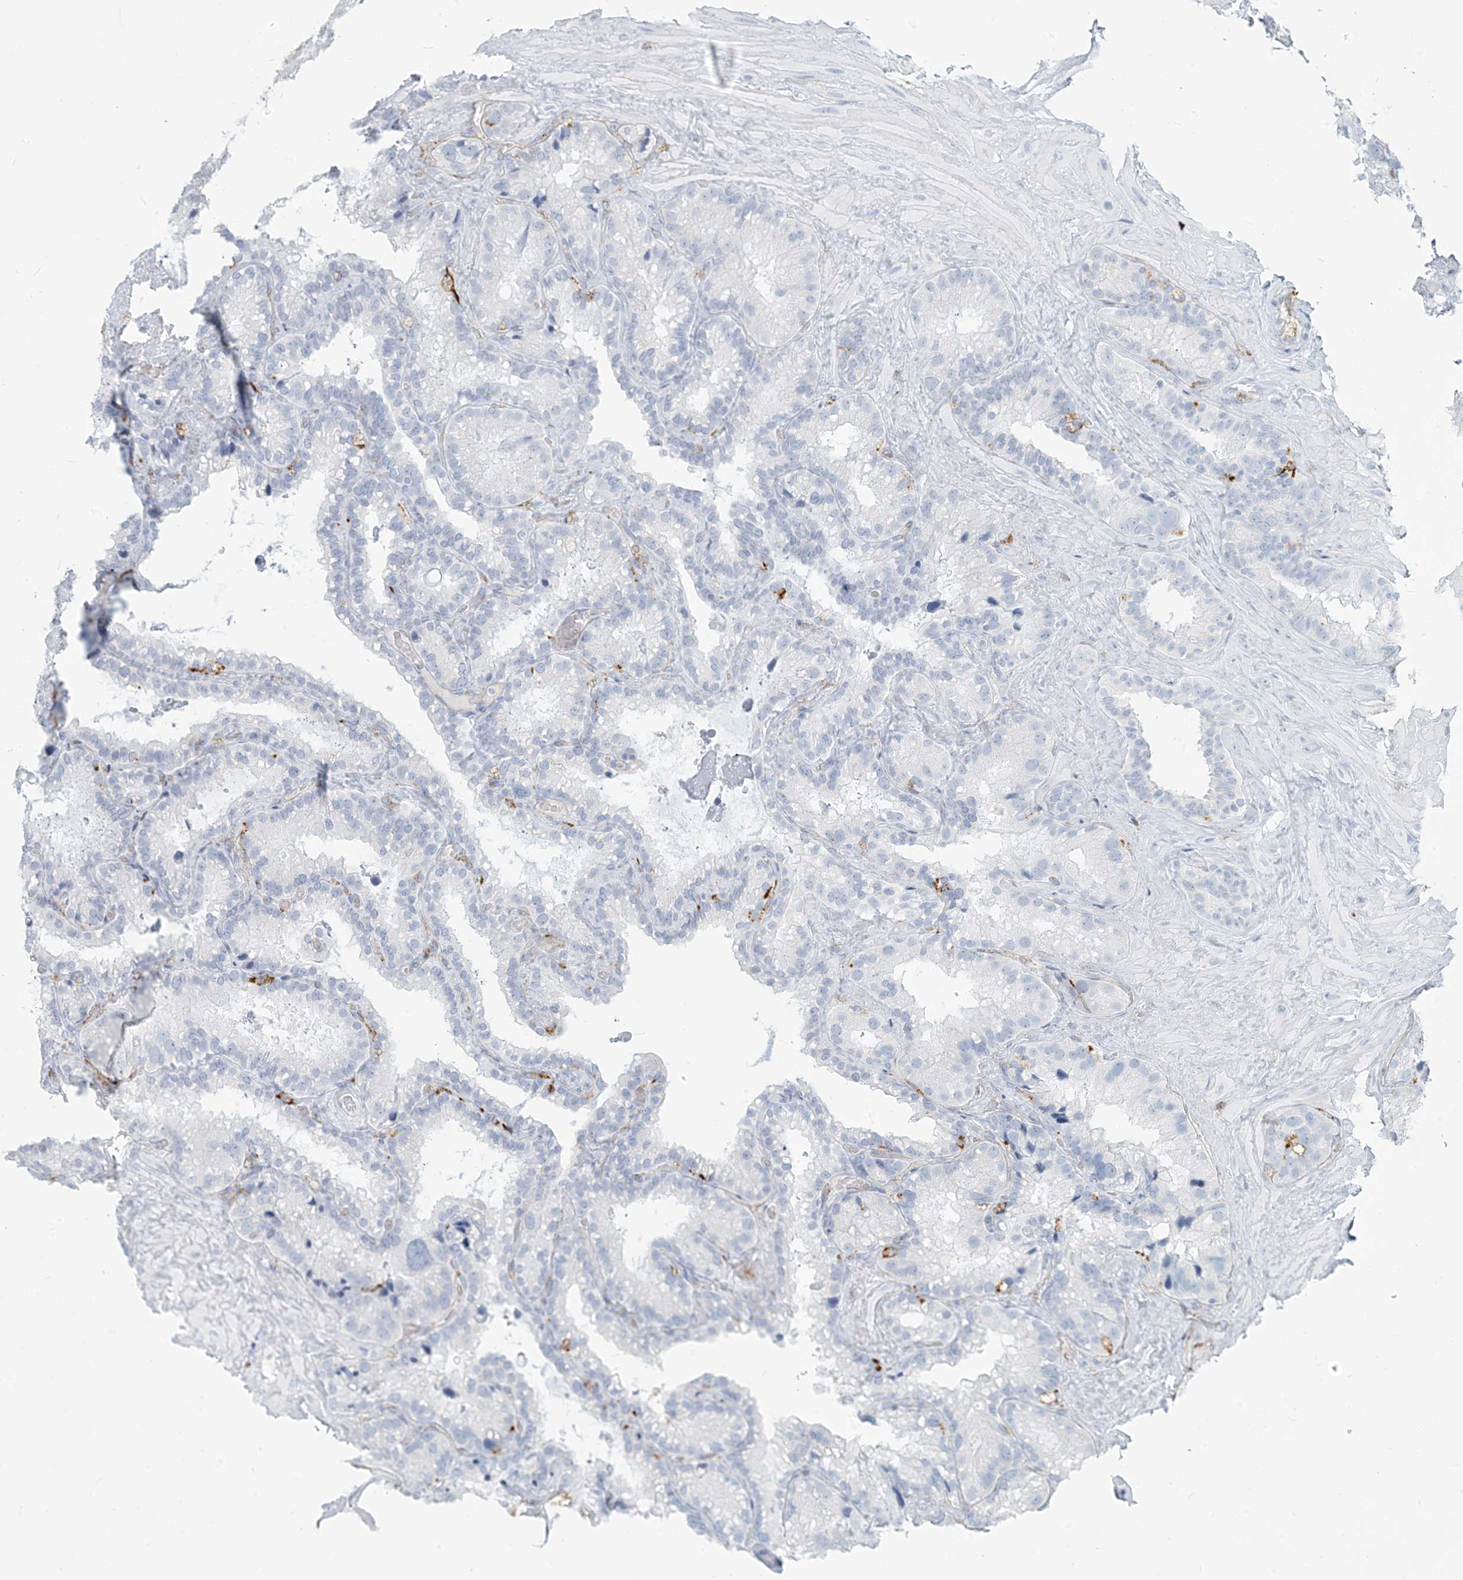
{"staining": {"intensity": "negative", "quantity": "none", "location": "none"}, "tissue": "seminal vesicle", "cell_type": "Glandular cells", "image_type": "normal", "snomed": [{"axis": "morphology", "description": "Normal tissue, NOS"}, {"axis": "topography", "description": "Prostate"}, {"axis": "topography", "description": "Seminal veicle"}], "caption": "IHC photomicrograph of benign seminal vesicle stained for a protein (brown), which reveals no staining in glandular cells.", "gene": "HLA", "patient": {"sex": "male", "age": 68}}